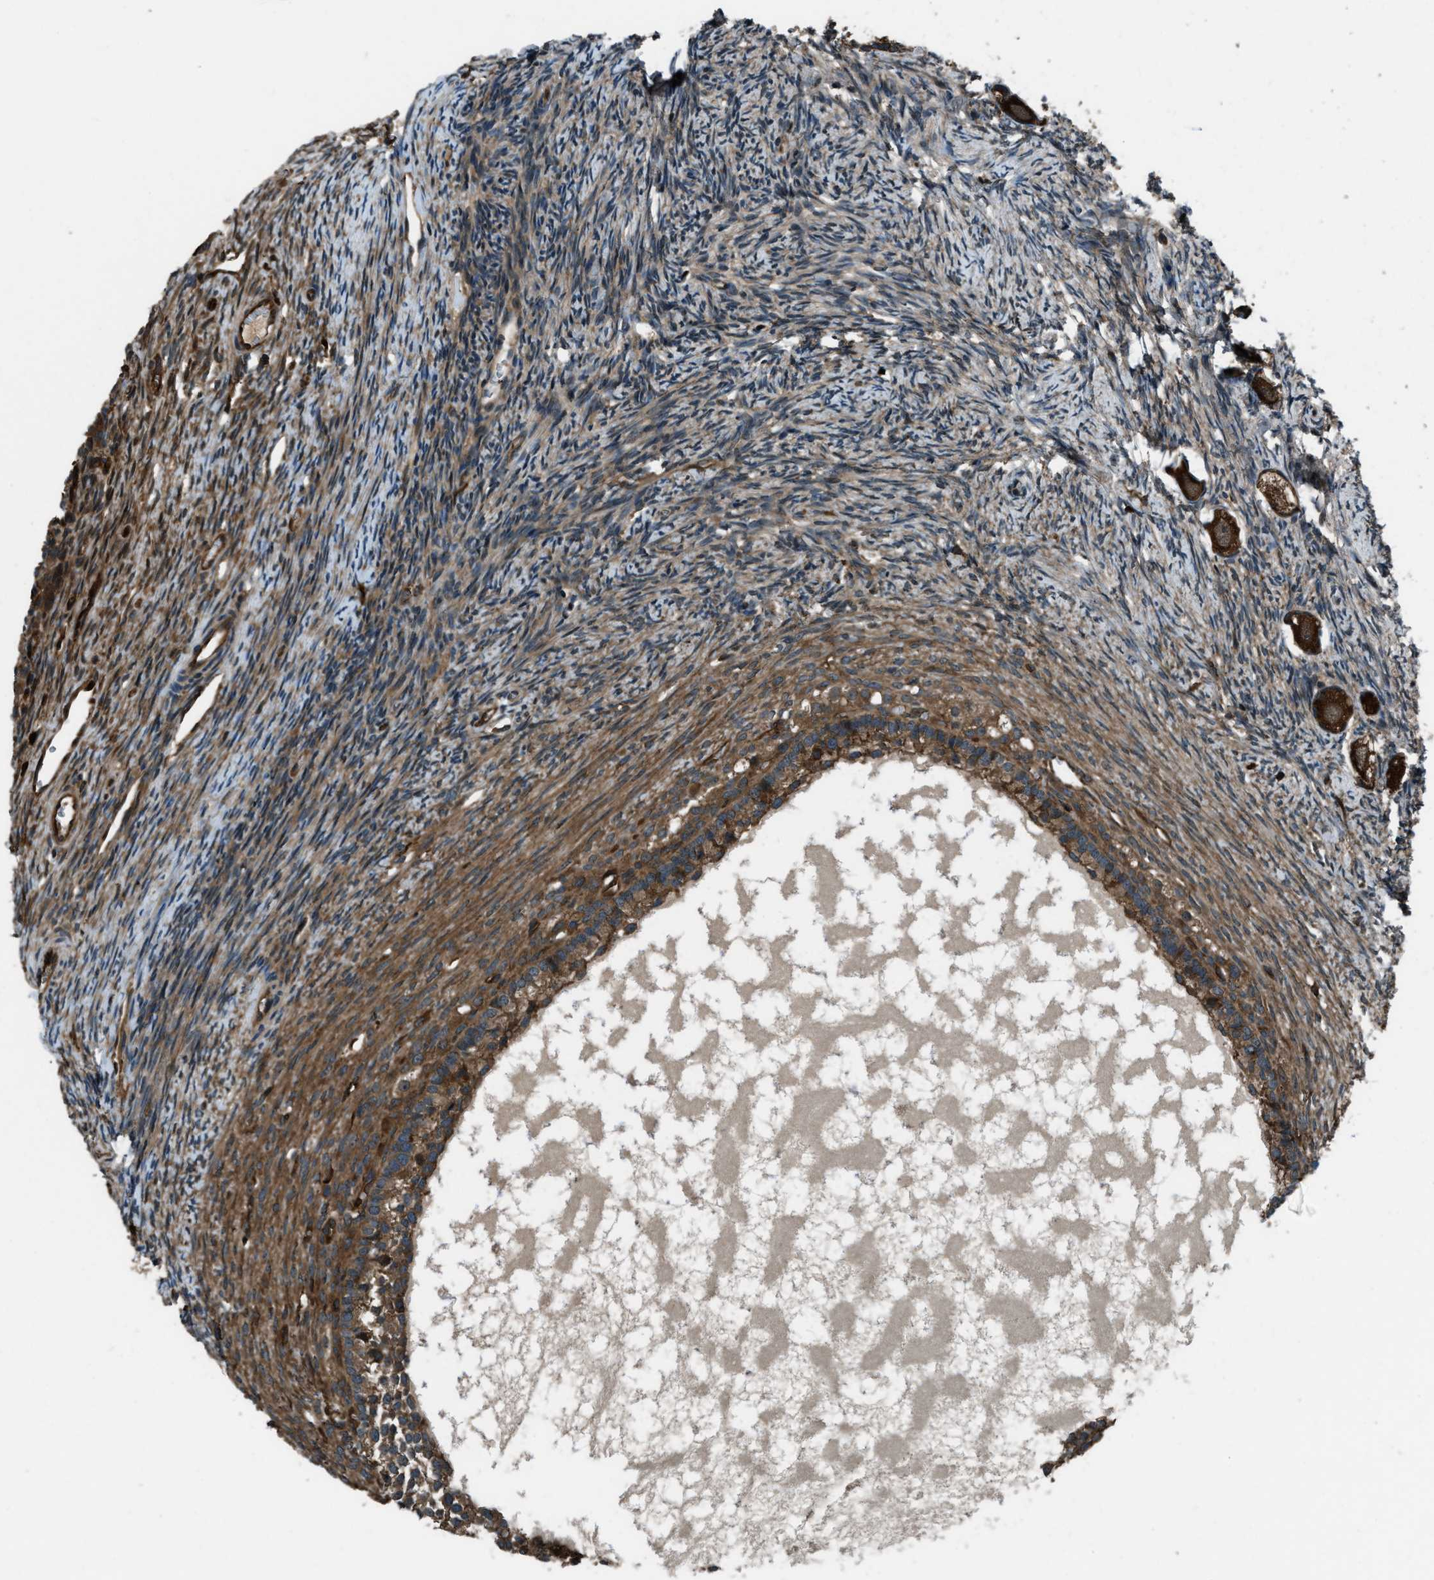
{"staining": {"intensity": "strong", "quantity": ">75%", "location": "cytoplasmic/membranous"}, "tissue": "ovary", "cell_type": "Follicle cells", "image_type": "normal", "snomed": [{"axis": "morphology", "description": "Normal tissue, NOS"}, {"axis": "topography", "description": "Ovary"}], "caption": "Immunohistochemistry (DAB) staining of normal ovary reveals strong cytoplasmic/membranous protein staining in about >75% of follicle cells. (Brightfield microscopy of DAB IHC at high magnification).", "gene": "SNX30", "patient": {"sex": "female", "age": 27}}